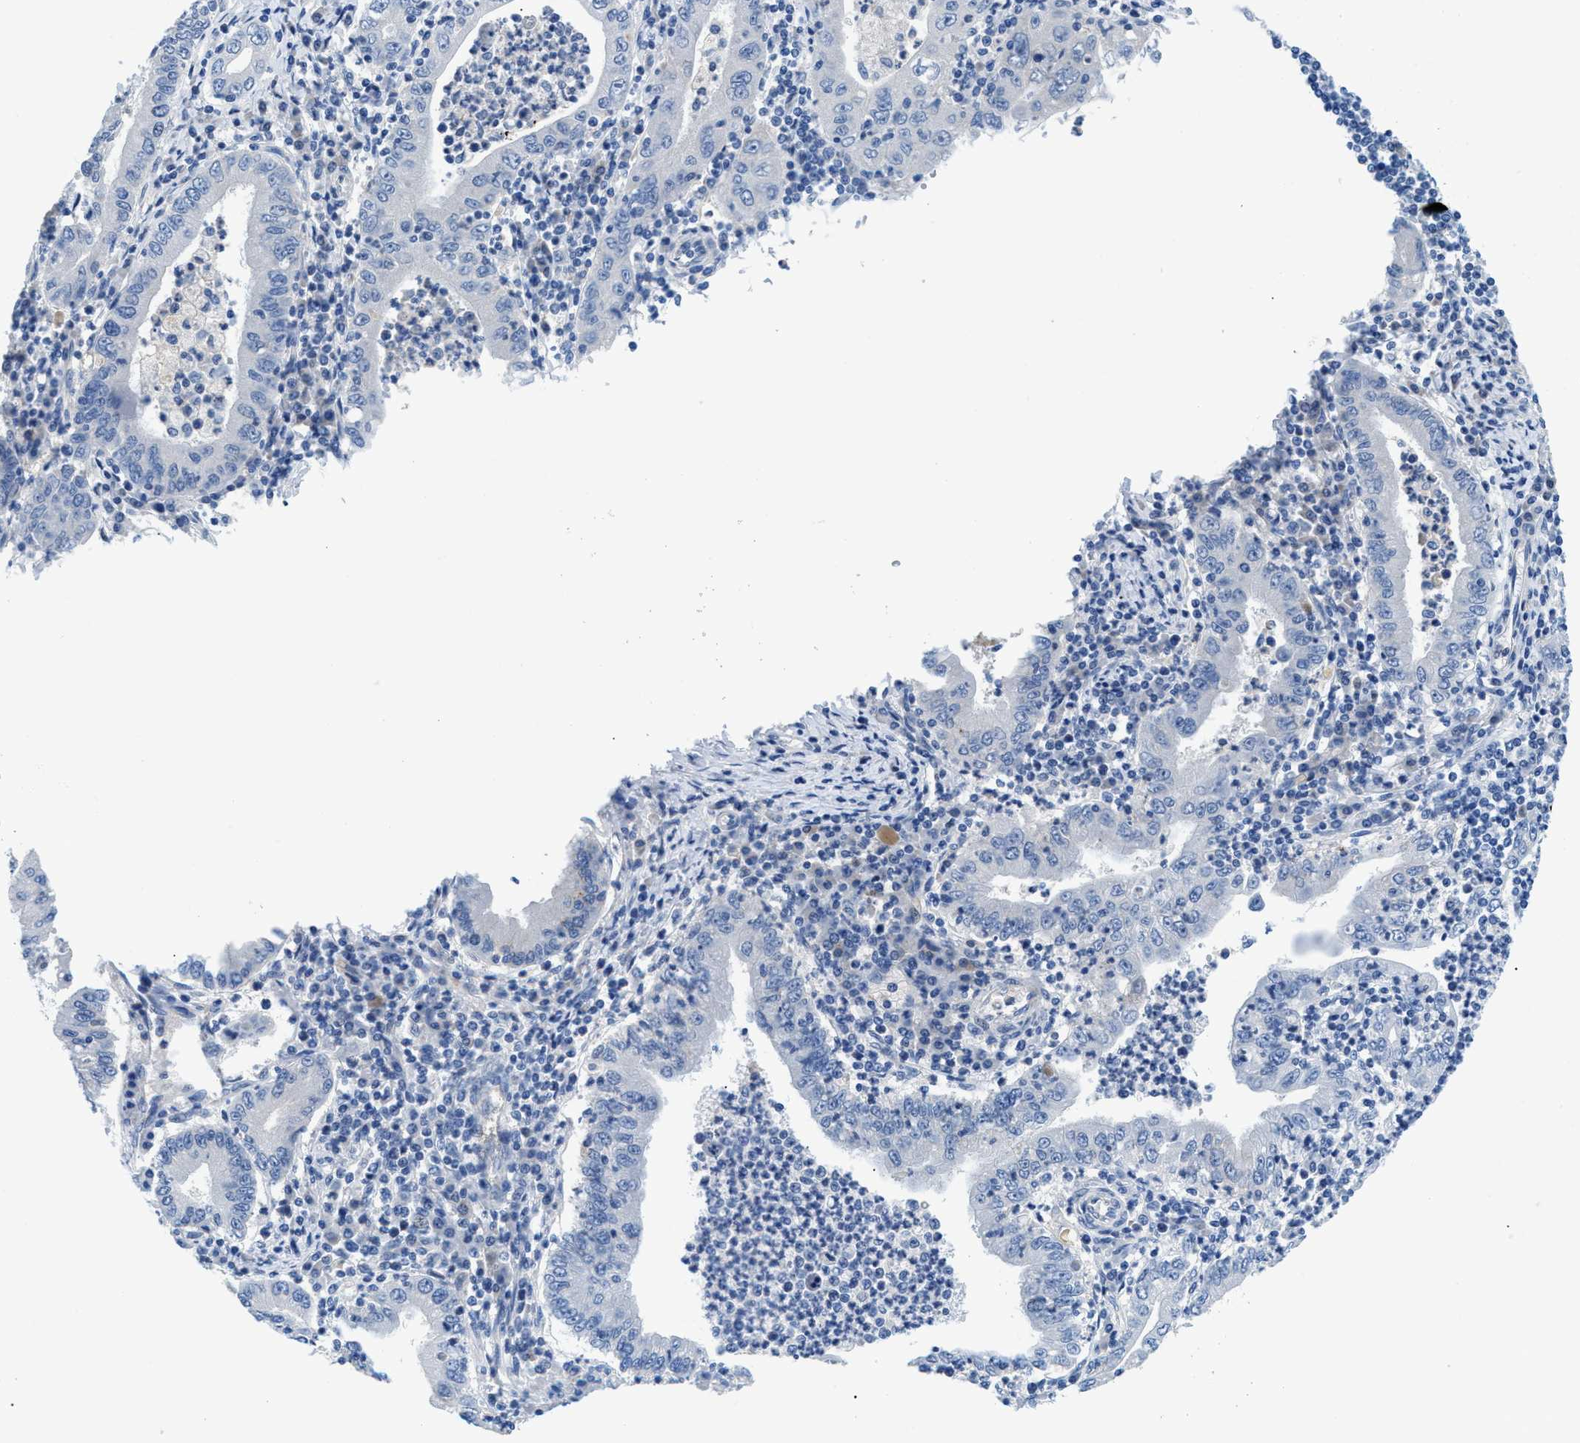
{"staining": {"intensity": "negative", "quantity": "none", "location": "none"}, "tissue": "stomach cancer", "cell_type": "Tumor cells", "image_type": "cancer", "snomed": [{"axis": "morphology", "description": "Normal tissue, NOS"}, {"axis": "morphology", "description": "Adenocarcinoma, NOS"}, {"axis": "topography", "description": "Esophagus"}, {"axis": "topography", "description": "Stomach, upper"}, {"axis": "topography", "description": "Peripheral nerve tissue"}], "caption": "Tumor cells are negative for brown protein staining in stomach cancer (adenocarcinoma).", "gene": "MBL2", "patient": {"sex": "male", "age": 62}}